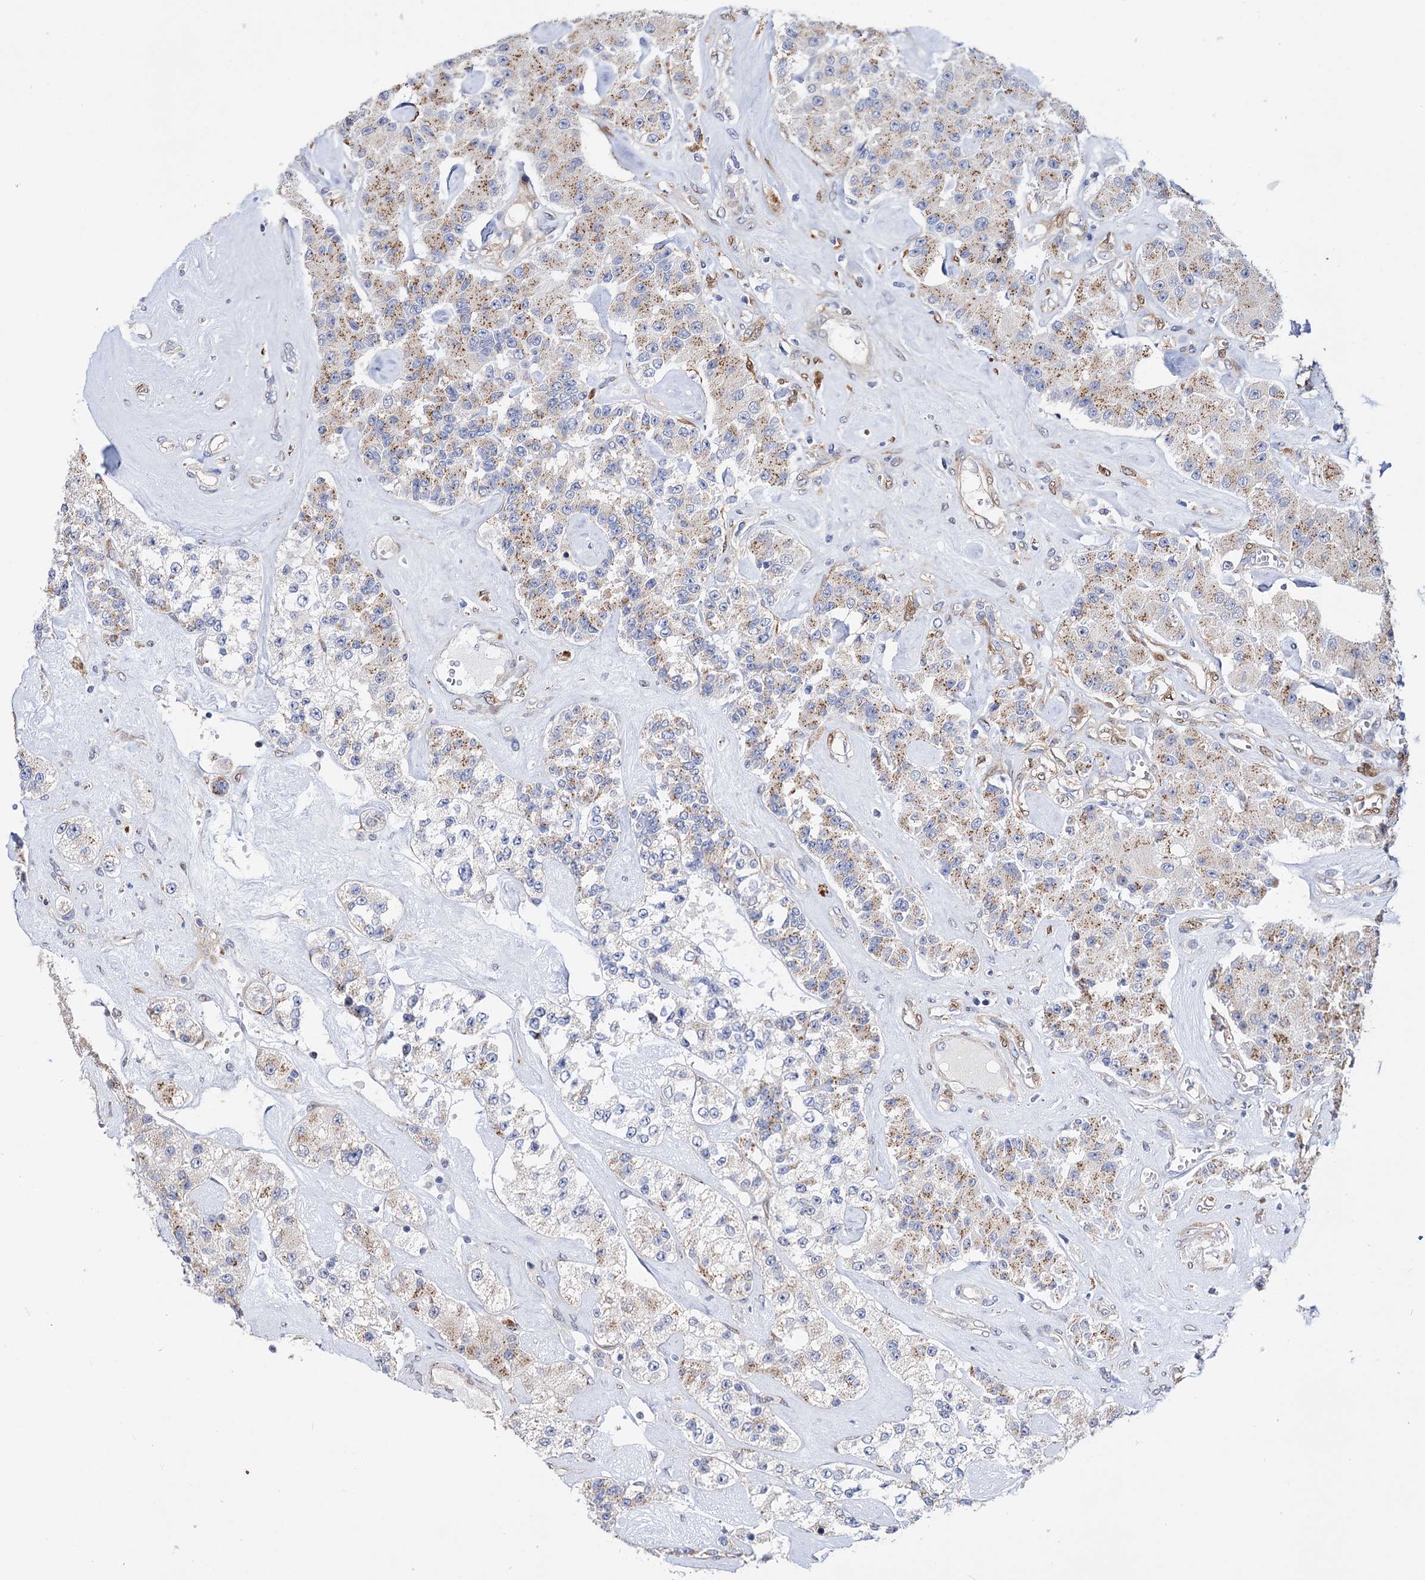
{"staining": {"intensity": "weak", "quantity": "25%-75%", "location": "cytoplasmic/membranous"}, "tissue": "carcinoid", "cell_type": "Tumor cells", "image_type": "cancer", "snomed": [{"axis": "morphology", "description": "Carcinoid, malignant, NOS"}, {"axis": "topography", "description": "Pancreas"}], "caption": "Carcinoid stained with a protein marker shows weak staining in tumor cells.", "gene": "C11orf96", "patient": {"sex": "male", "age": 41}}